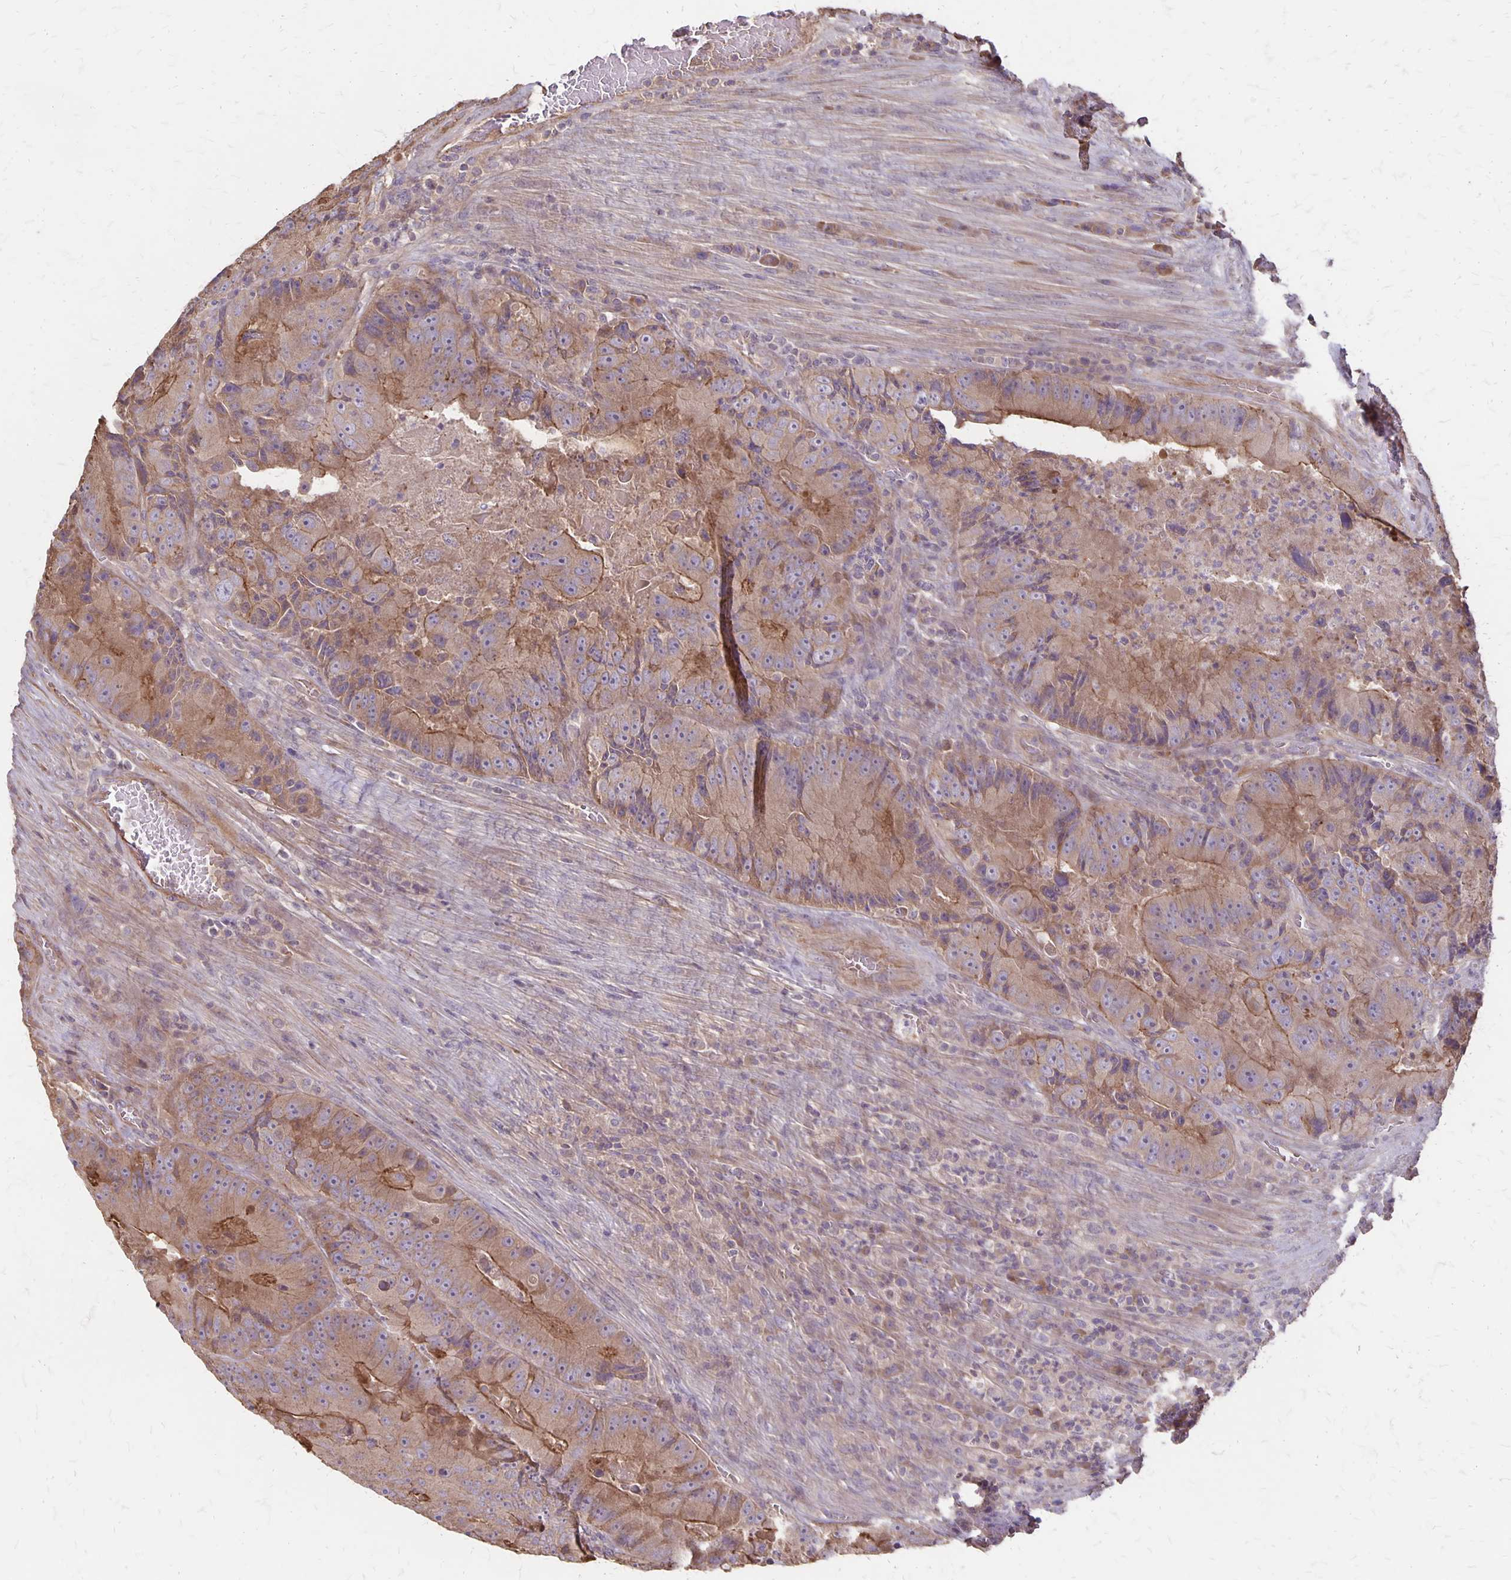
{"staining": {"intensity": "moderate", "quantity": ">75%", "location": "cytoplasmic/membranous"}, "tissue": "colorectal cancer", "cell_type": "Tumor cells", "image_type": "cancer", "snomed": [{"axis": "morphology", "description": "Adenocarcinoma, NOS"}, {"axis": "topography", "description": "Colon"}], "caption": "A photomicrograph of human colorectal cancer (adenocarcinoma) stained for a protein displays moderate cytoplasmic/membranous brown staining in tumor cells.", "gene": "PROM2", "patient": {"sex": "female", "age": 86}}